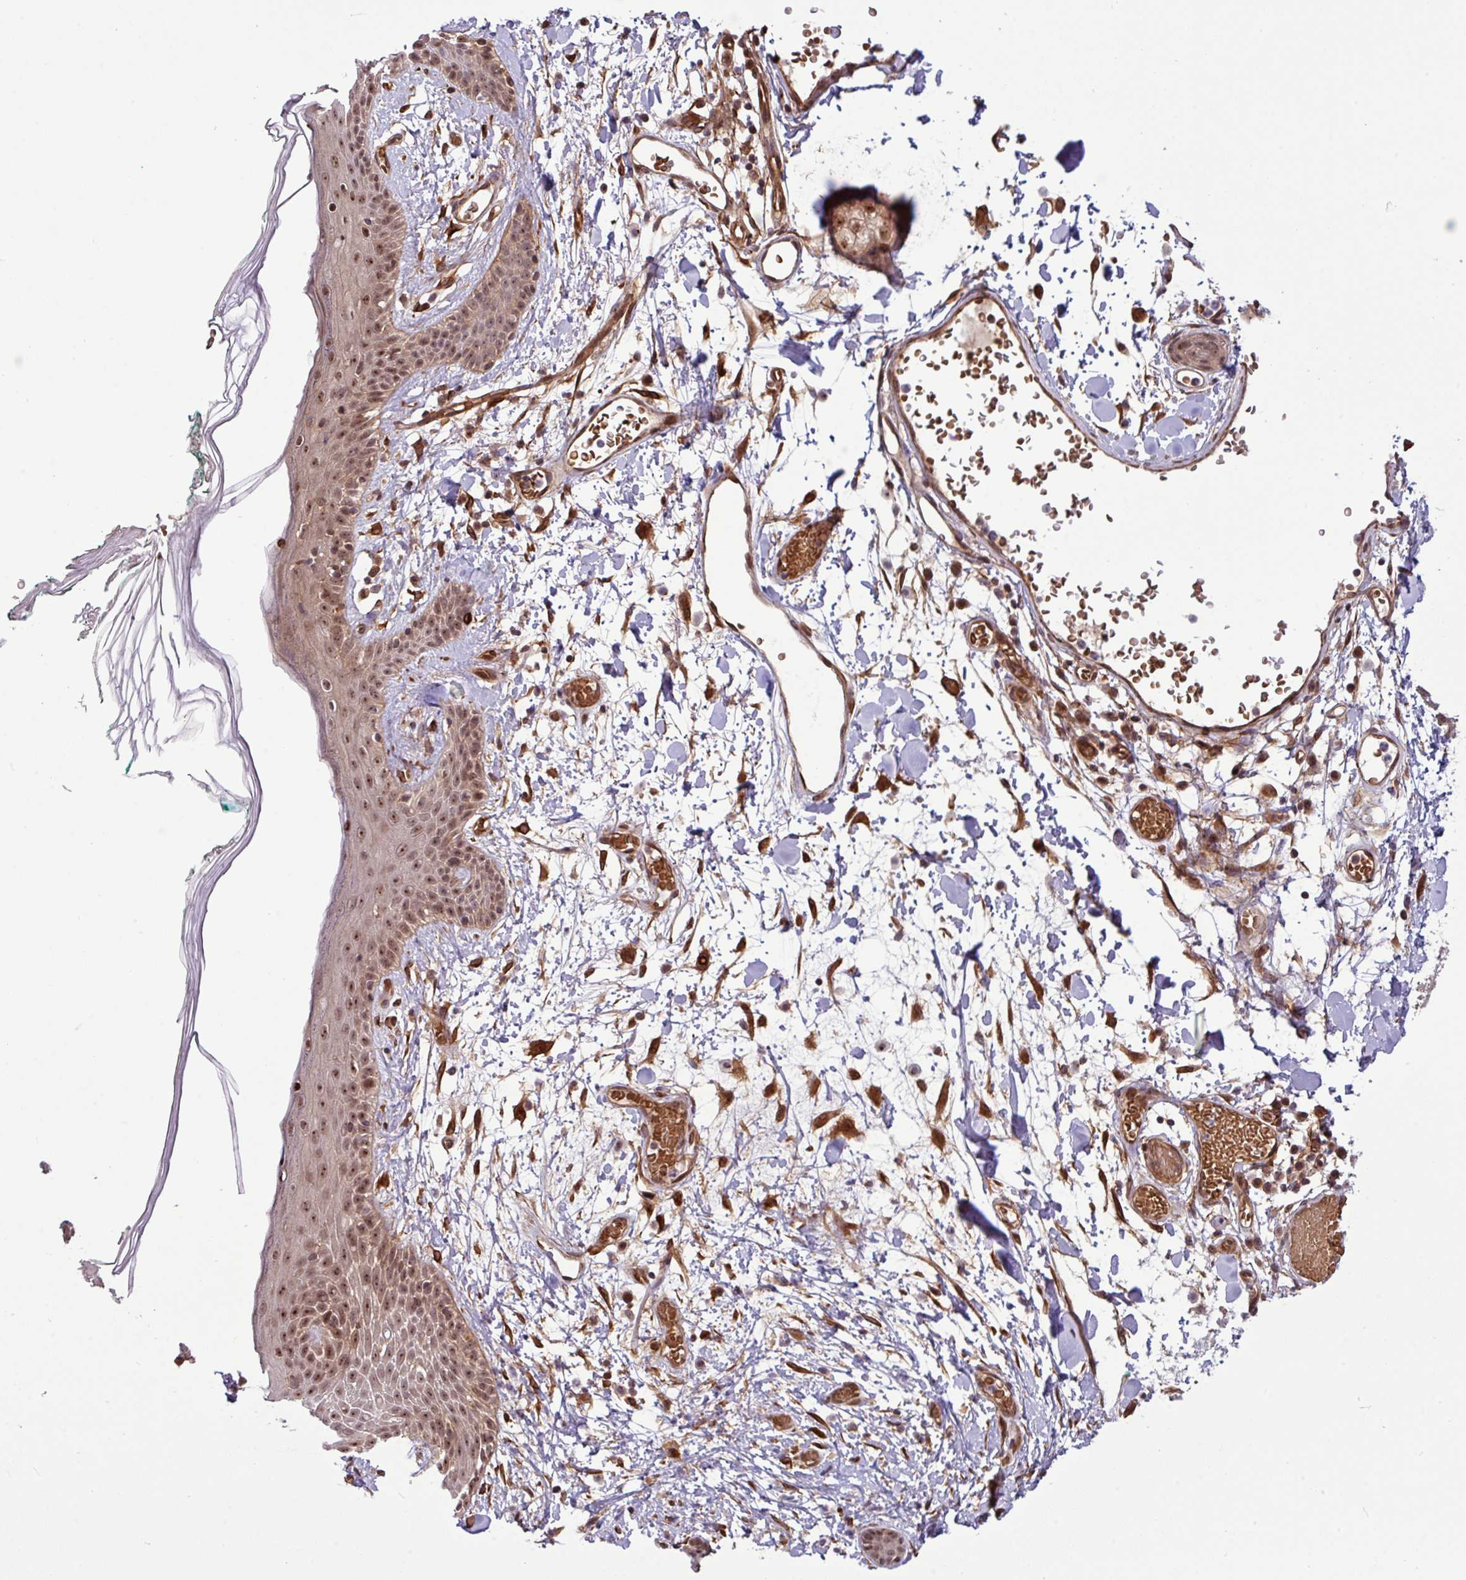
{"staining": {"intensity": "strong", "quantity": ">75%", "location": "cytoplasmic/membranous"}, "tissue": "skin", "cell_type": "Fibroblasts", "image_type": "normal", "snomed": [{"axis": "morphology", "description": "Normal tissue, NOS"}, {"axis": "topography", "description": "Skin"}], "caption": "Brown immunohistochemical staining in normal human skin demonstrates strong cytoplasmic/membranous expression in approximately >75% of fibroblasts.", "gene": "C7orf50", "patient": {"sex": "male", "age": 79}}